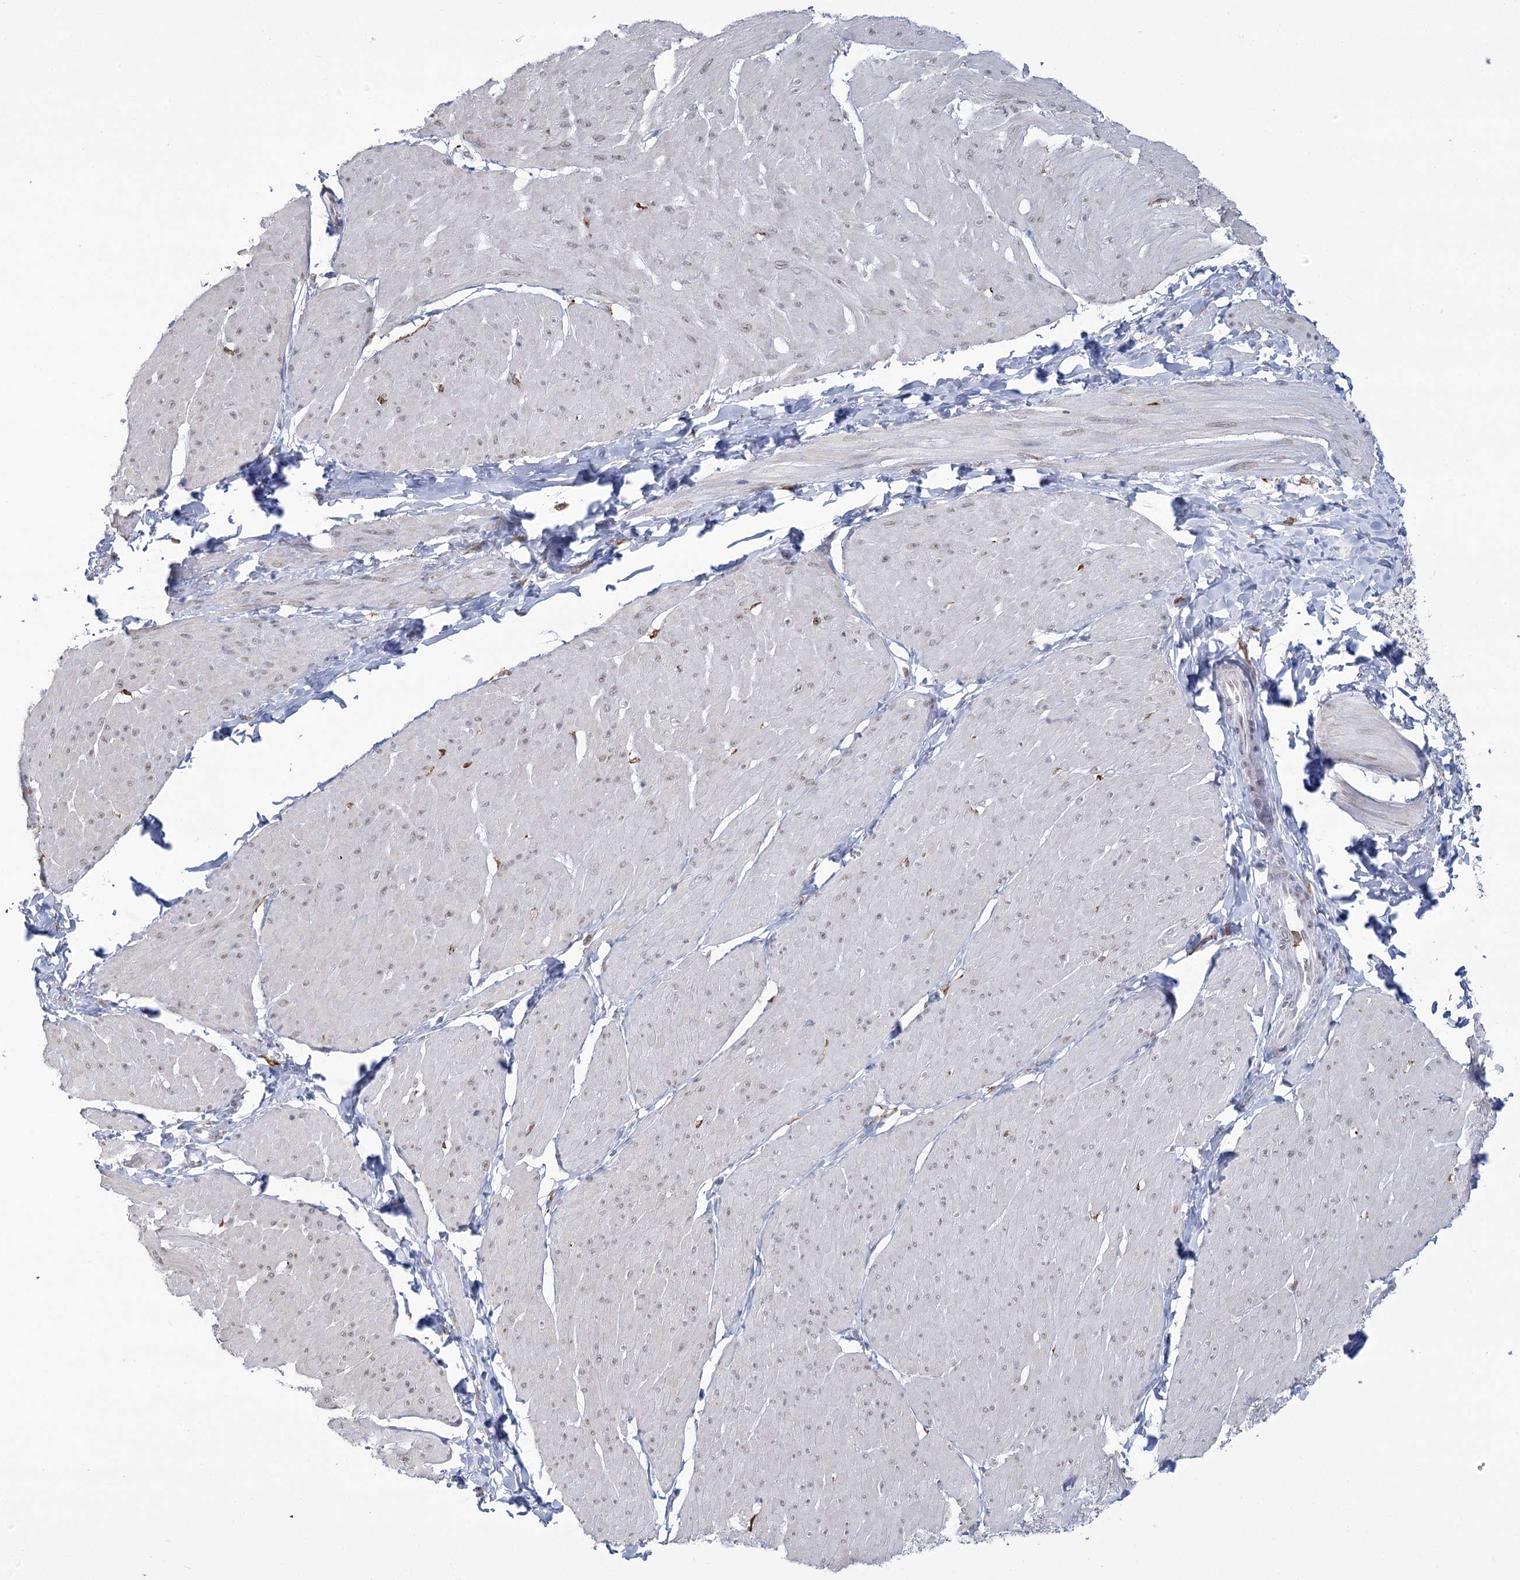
{"staining": {"intensity": "negative", "quantity": "none", "location": "none"}, "tissue": "smooth muscle", "cell_type": "Smooth muscle cells", "image_type": "normal", "snomed": [{"axis": "morphology", "description": "Urothelial carcinoma, High grade"}, {"axis": "topography", "description": "Urinary bladder"}], "caption": "A micrograph of smooth muscle stained for a protein exhibits no brown staining in smooth muscle cells. Nuclei are stained in blue.", "gene": "C11orf1", "patient": {"sex": "male", "age": 46}}